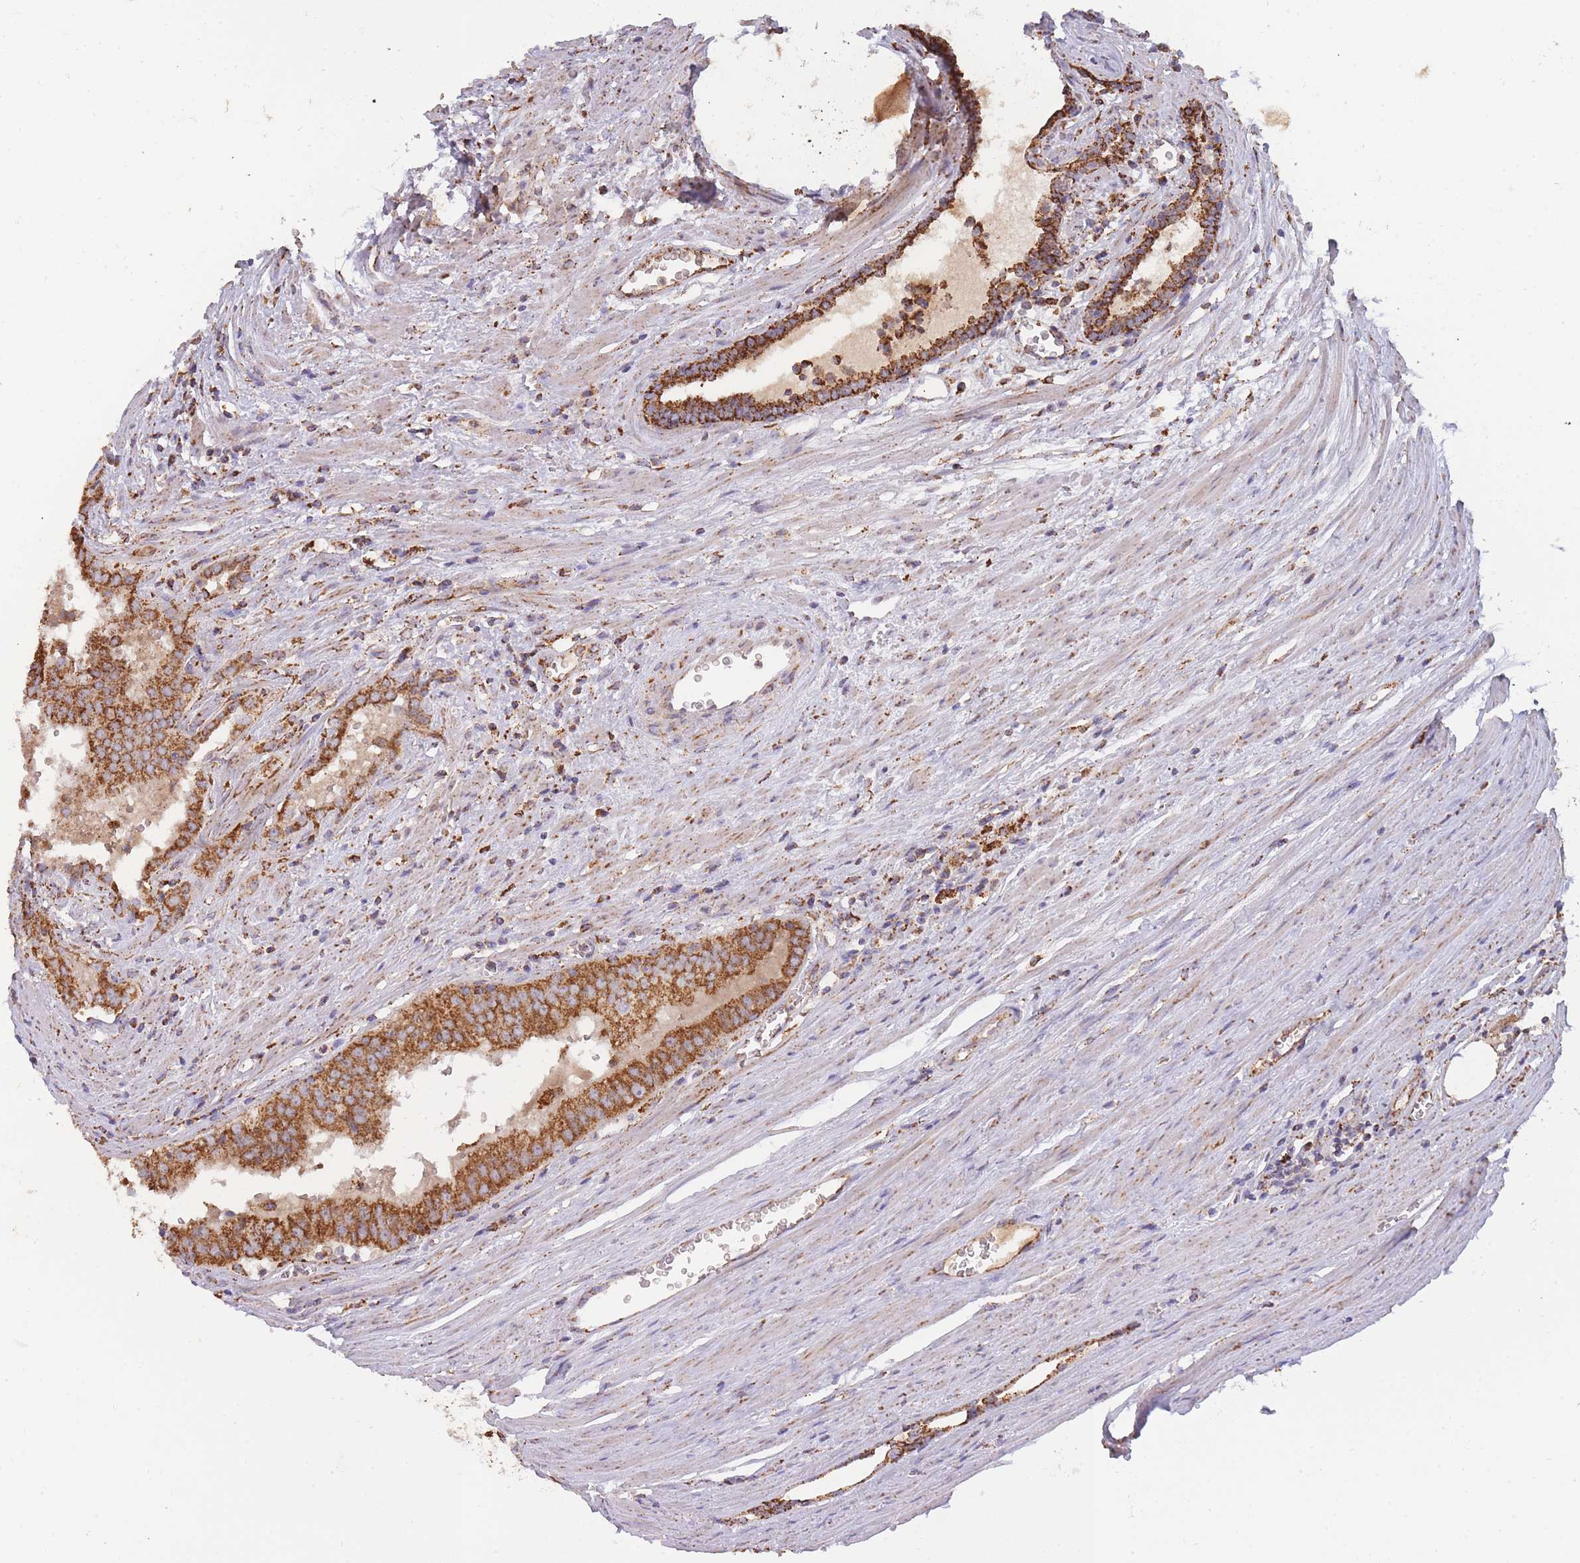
{"staining": {"intensity": "strong", "quantity": ">75%", "location": "cytoplasmic/membranous"}, "tissue": "prostate cancer", "cell_type": "Tumor cells", "image_type": "cancer", "snomed": [{"axis": "morphology", "description": "Adenocarcinoma, High grade"}, {"axis": "topography", "description": "Prostate"}], "caption": "Adenocarcinoma (high-grade) (prostate) stained with a protein marker displays strong staining in tumor cells.", "gene": "MRPL17", "patient": {"sex": "male", "age": 68}}